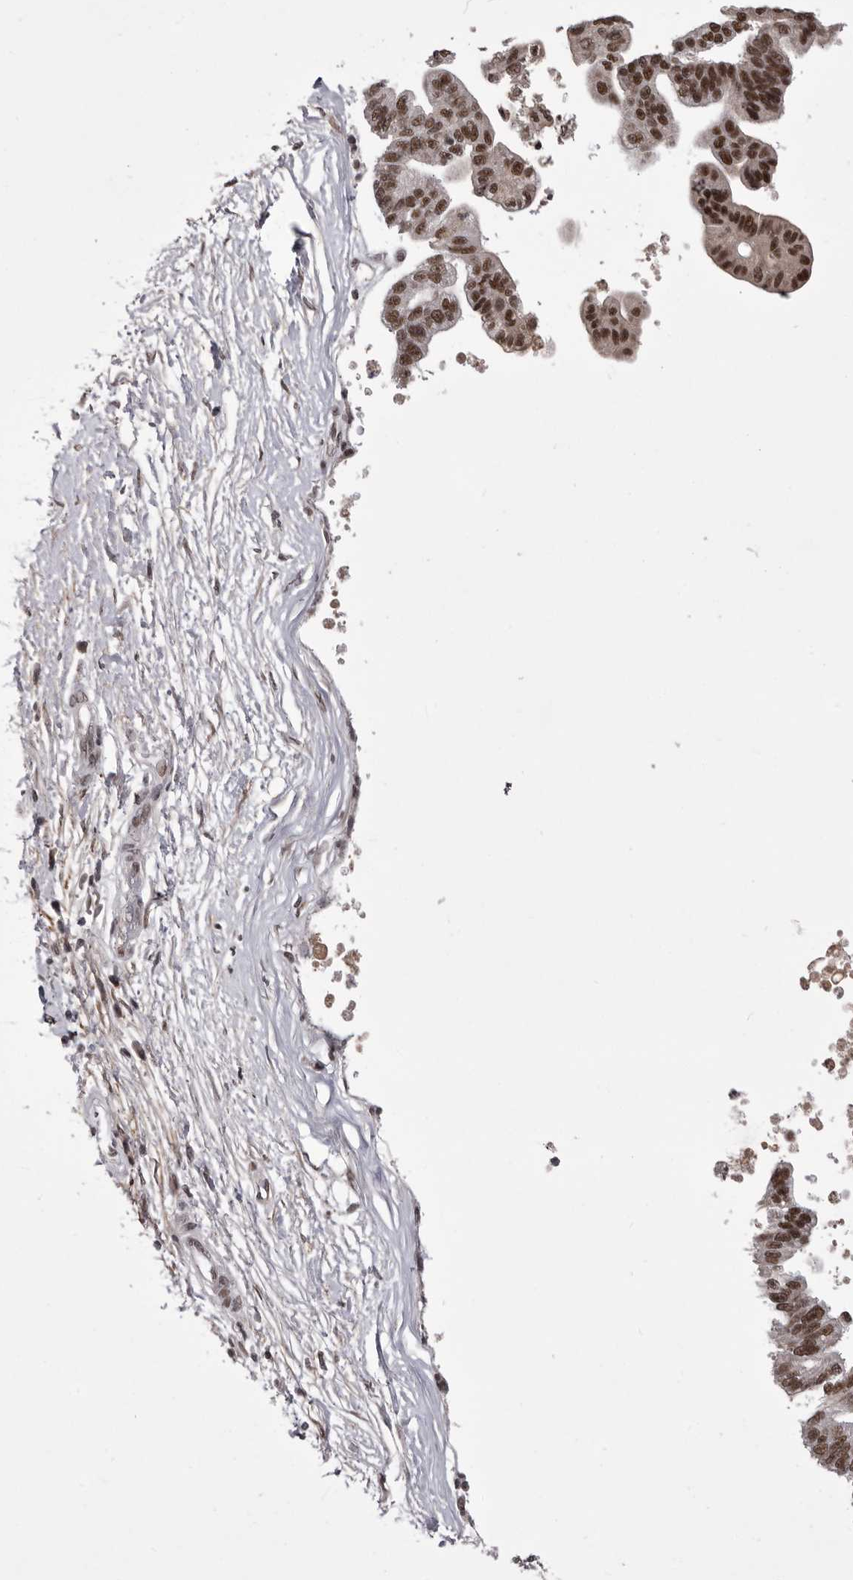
{"staining": {"intensity": "moderate", "quantity": "25%-75%", "location": "nuclear"}, "tissue": "pancreatic cancer", "cell_type": "Tumor cells", "image_type": "cancer", "snomed": [{"axis": "morphology", "description": "Adenocarcinoma, NOS"}, {"axis": "topography", "description": "Pancreas"}], "caption": "Pancreatic cancer (adenocarcinoma) stained with a brown dye exhibits moderate nuclear positive positivity in approximately 25%-75% of tumor cells.", "gene": "PRPF3", "patient": {"sex": "male", "age": 72}}